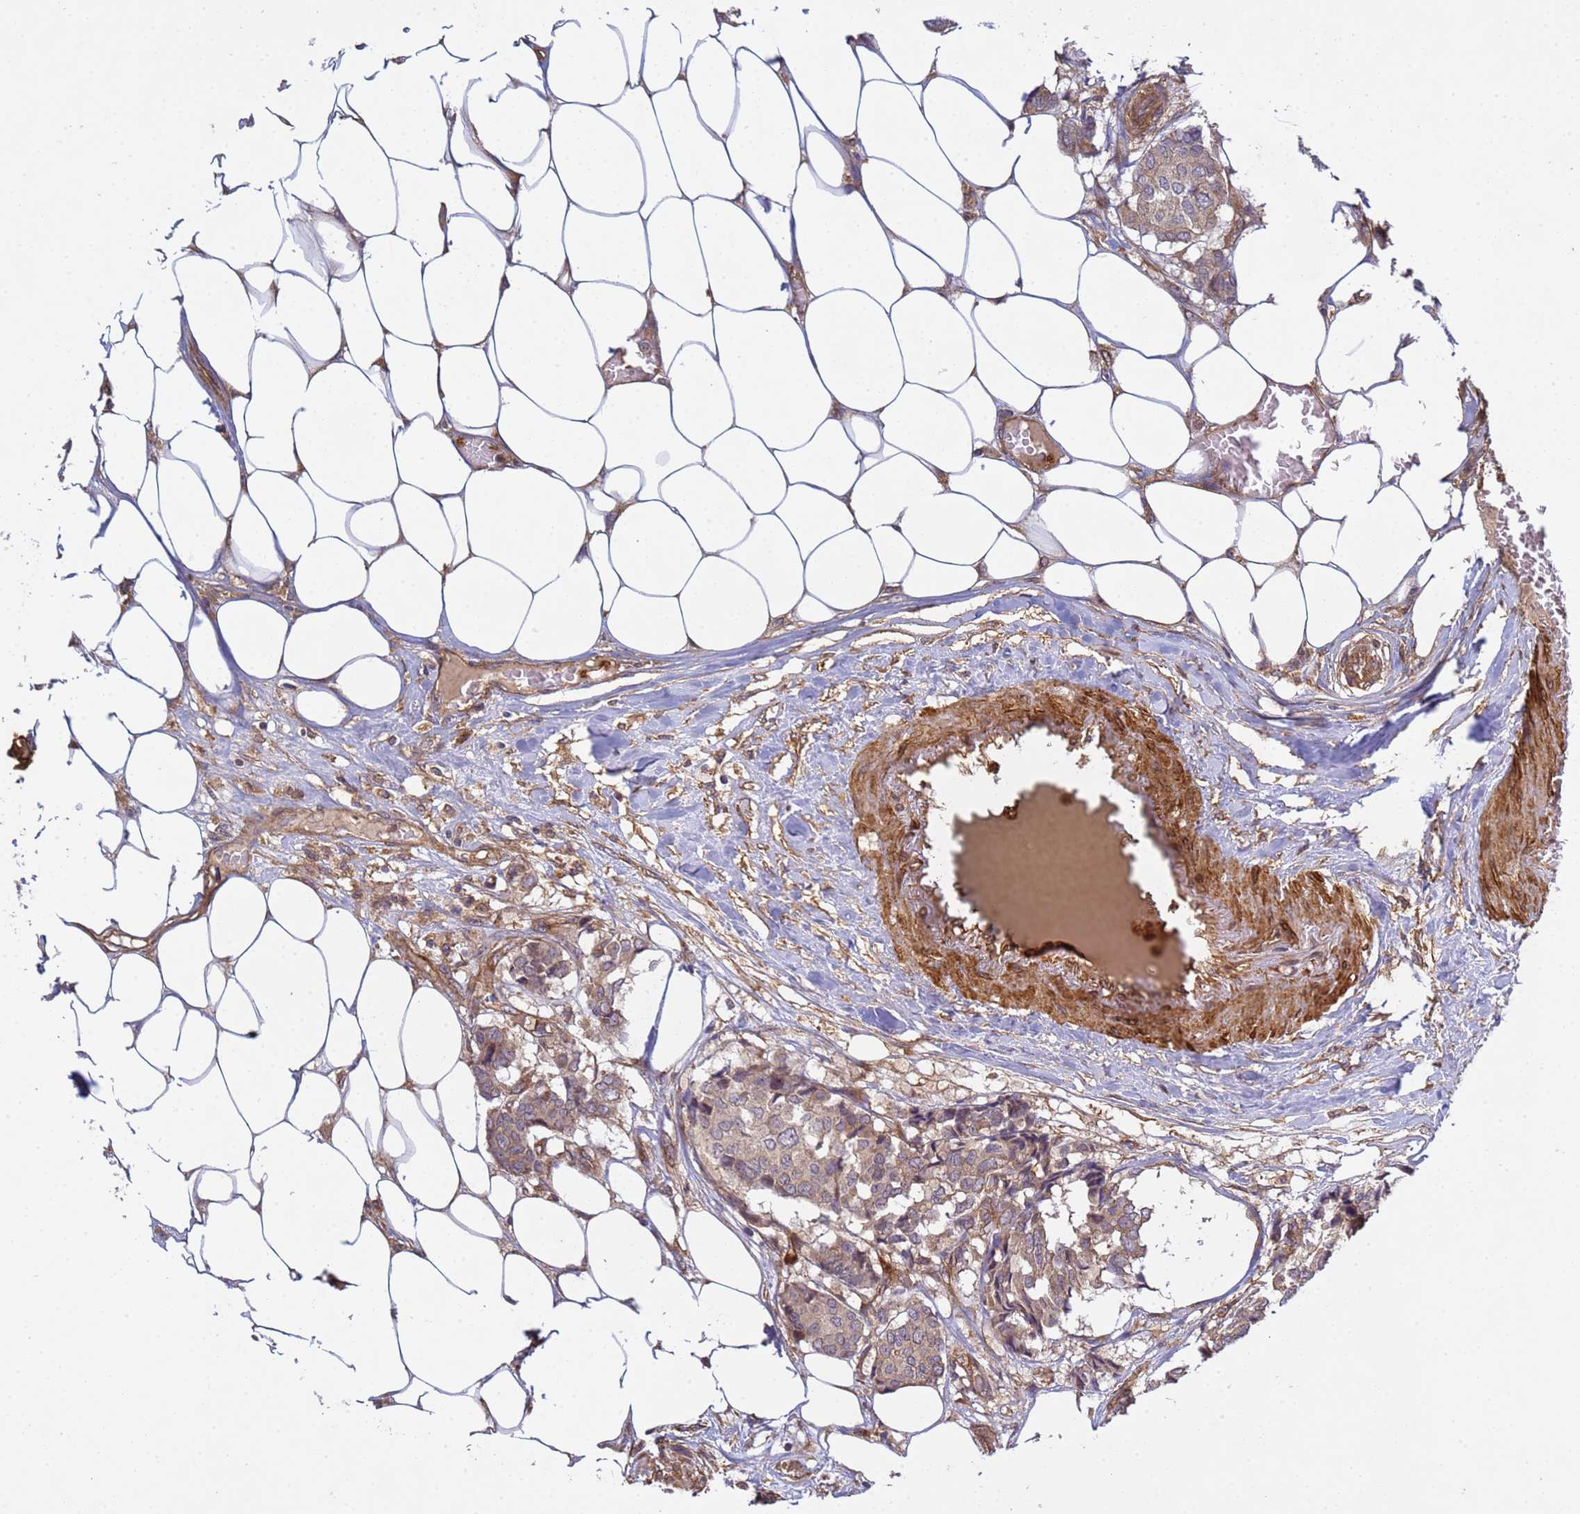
{"staining": {"intensity": "weak", "quantity": "25%-75%", "location": "cytoplasmic/membranous"}, "tissue": "breast cancer", "cell_type": "Tumor cells", "image_type": "cancer", "snomed": [{"axis": "morphology", "description": "Duct carcinoma"}, {"axis": "topography", "description": "Breast"}], "caption": "An image showing weak cytoplasmic/membranous expression in about 25%-75% of tumor cells in invasive ductal carcinoma (breast), as visualized by brown immunohistochemical staining.", "gene": "C8orf34", "patient": {"sex": "female", "age": 75}}